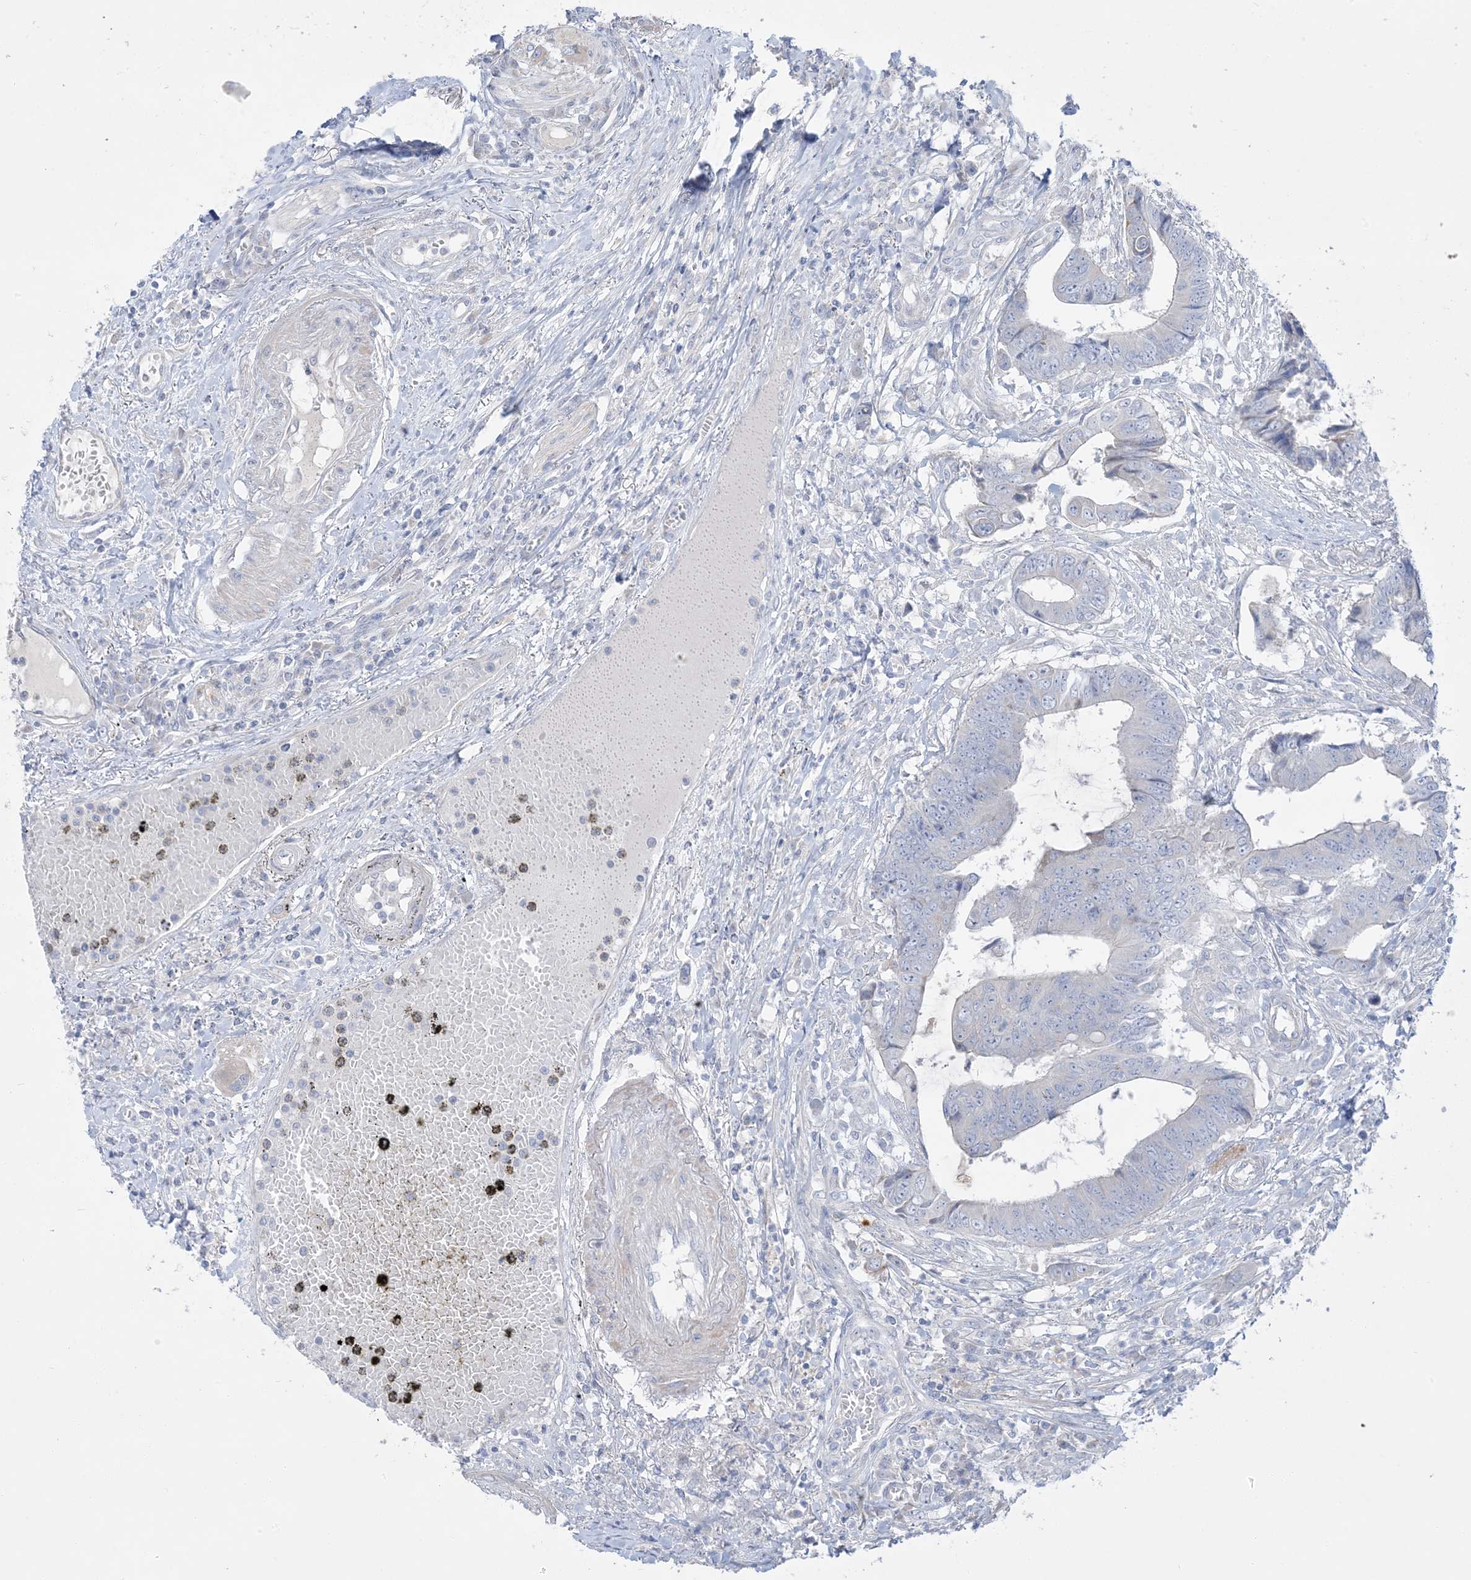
{"staining": {"intensity": "negative", "quantity": "none", "location": "none"}, "tissue": "colorectal cancer", "cell_type": "Tumor cells", "image_type": "cancer", "snomed": [{"axis": "morphology", "description": "Adenocarcinoma, NOS"}, {"axis": "topography", "description": "Rectum"}], "caption": "Immunohistochemical staining of human colorectal cancer (adenocarcinoma) reveals no significant expression in tumor cells.", "gene": "FAM184A", "patient": {"sex": "male", "age": 84}}